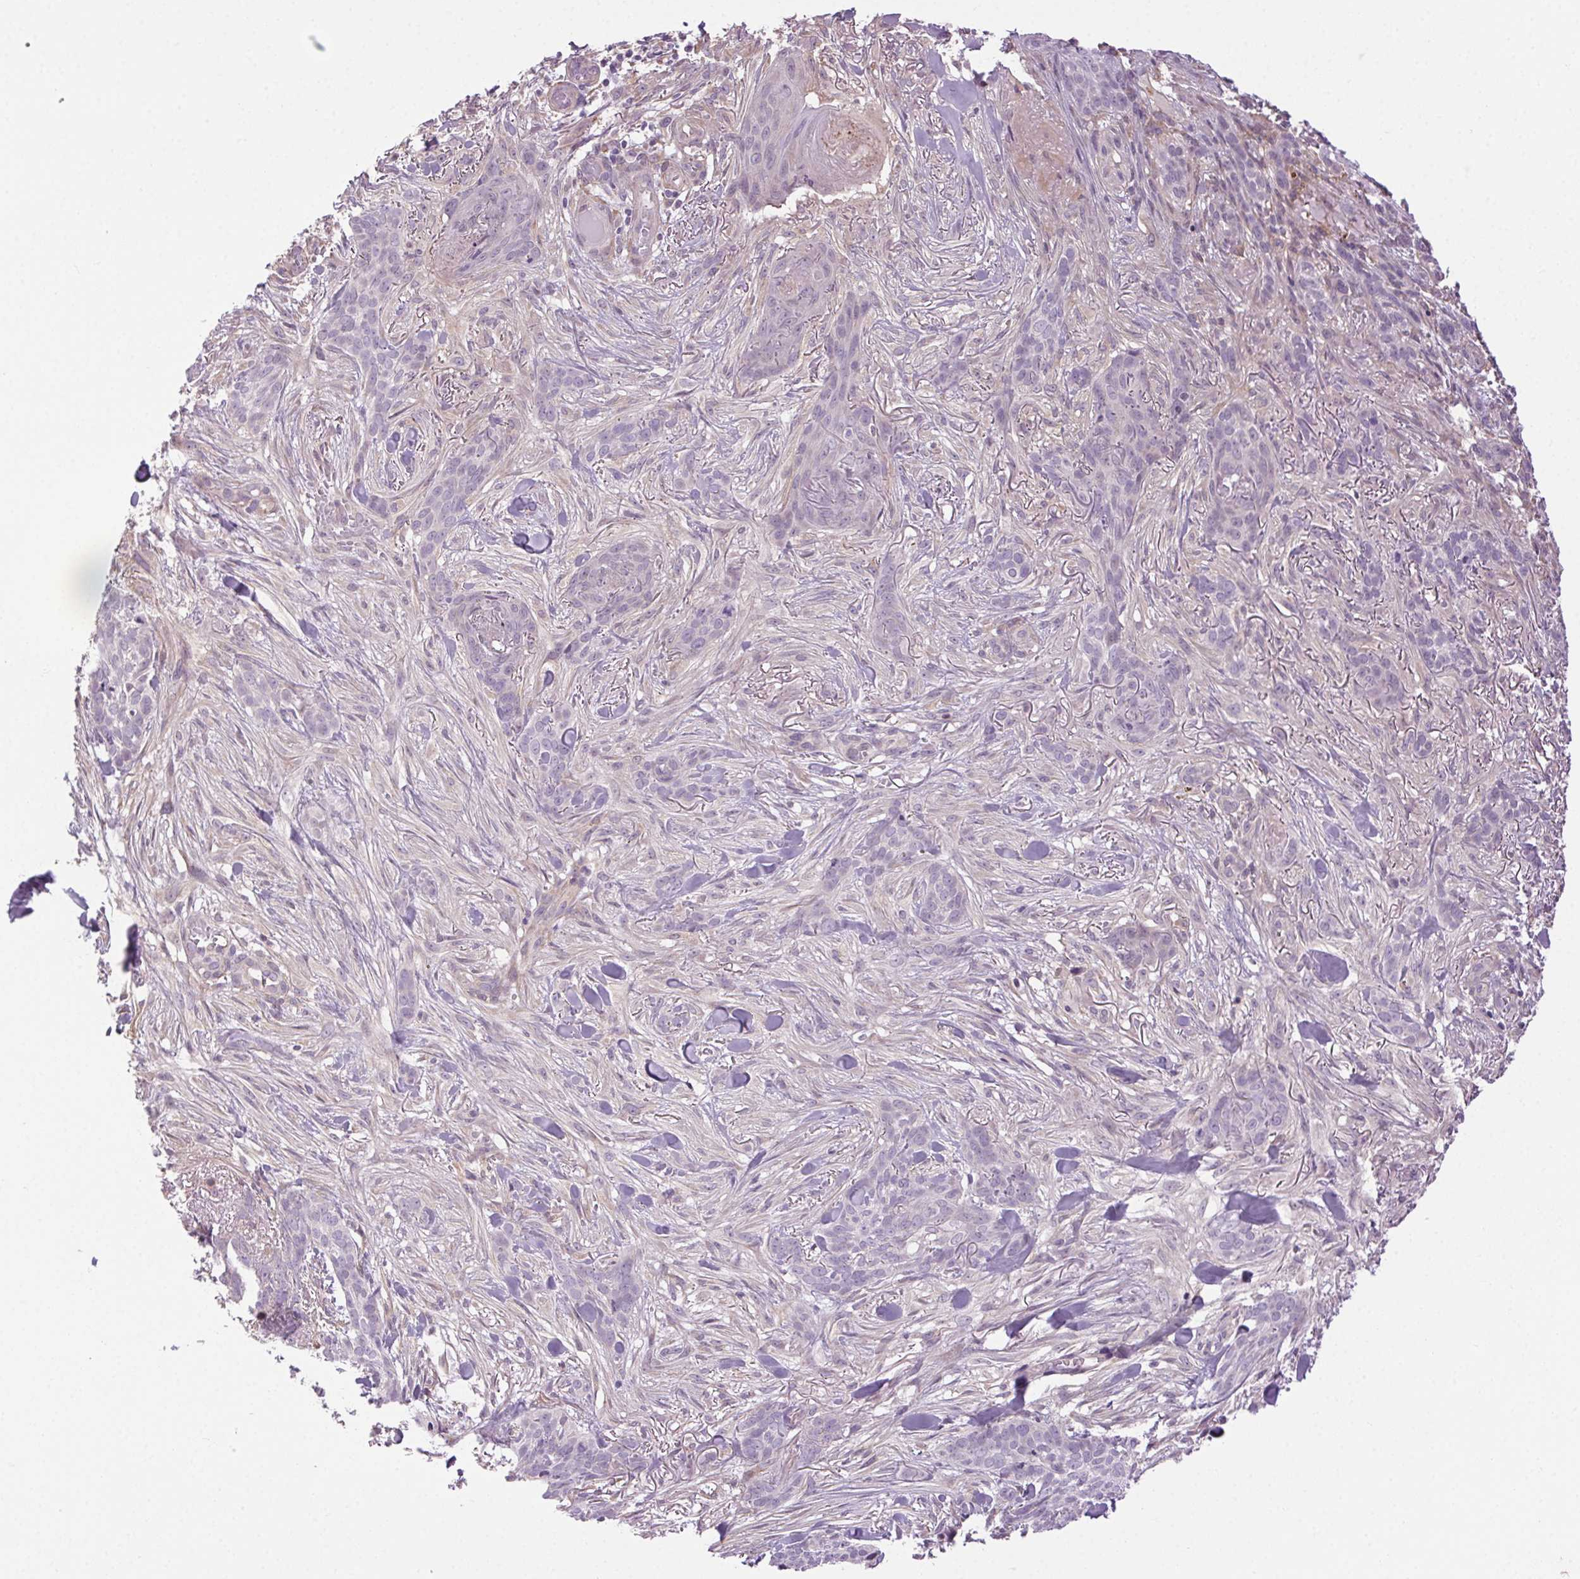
{"staining": {"intensity": "negative", "quantity": "none", "location": "none"}, "tissue": "skin cancer", "cell_type": "Tumor cells", "image_type": "cancer", "snomed": [{"axis": "morphology", "description": "Basal cell carcinoma"}, {"axis": "topography", "description": "Skin"}], "caption": "A high-resolution histopathology image shows immunohistochemistry (IHC) staining of skin cancer, which demonstrates no significant staining in tumor cells.", "gene": "SYT11", "patient": {"sex": "female", "age": 61}}